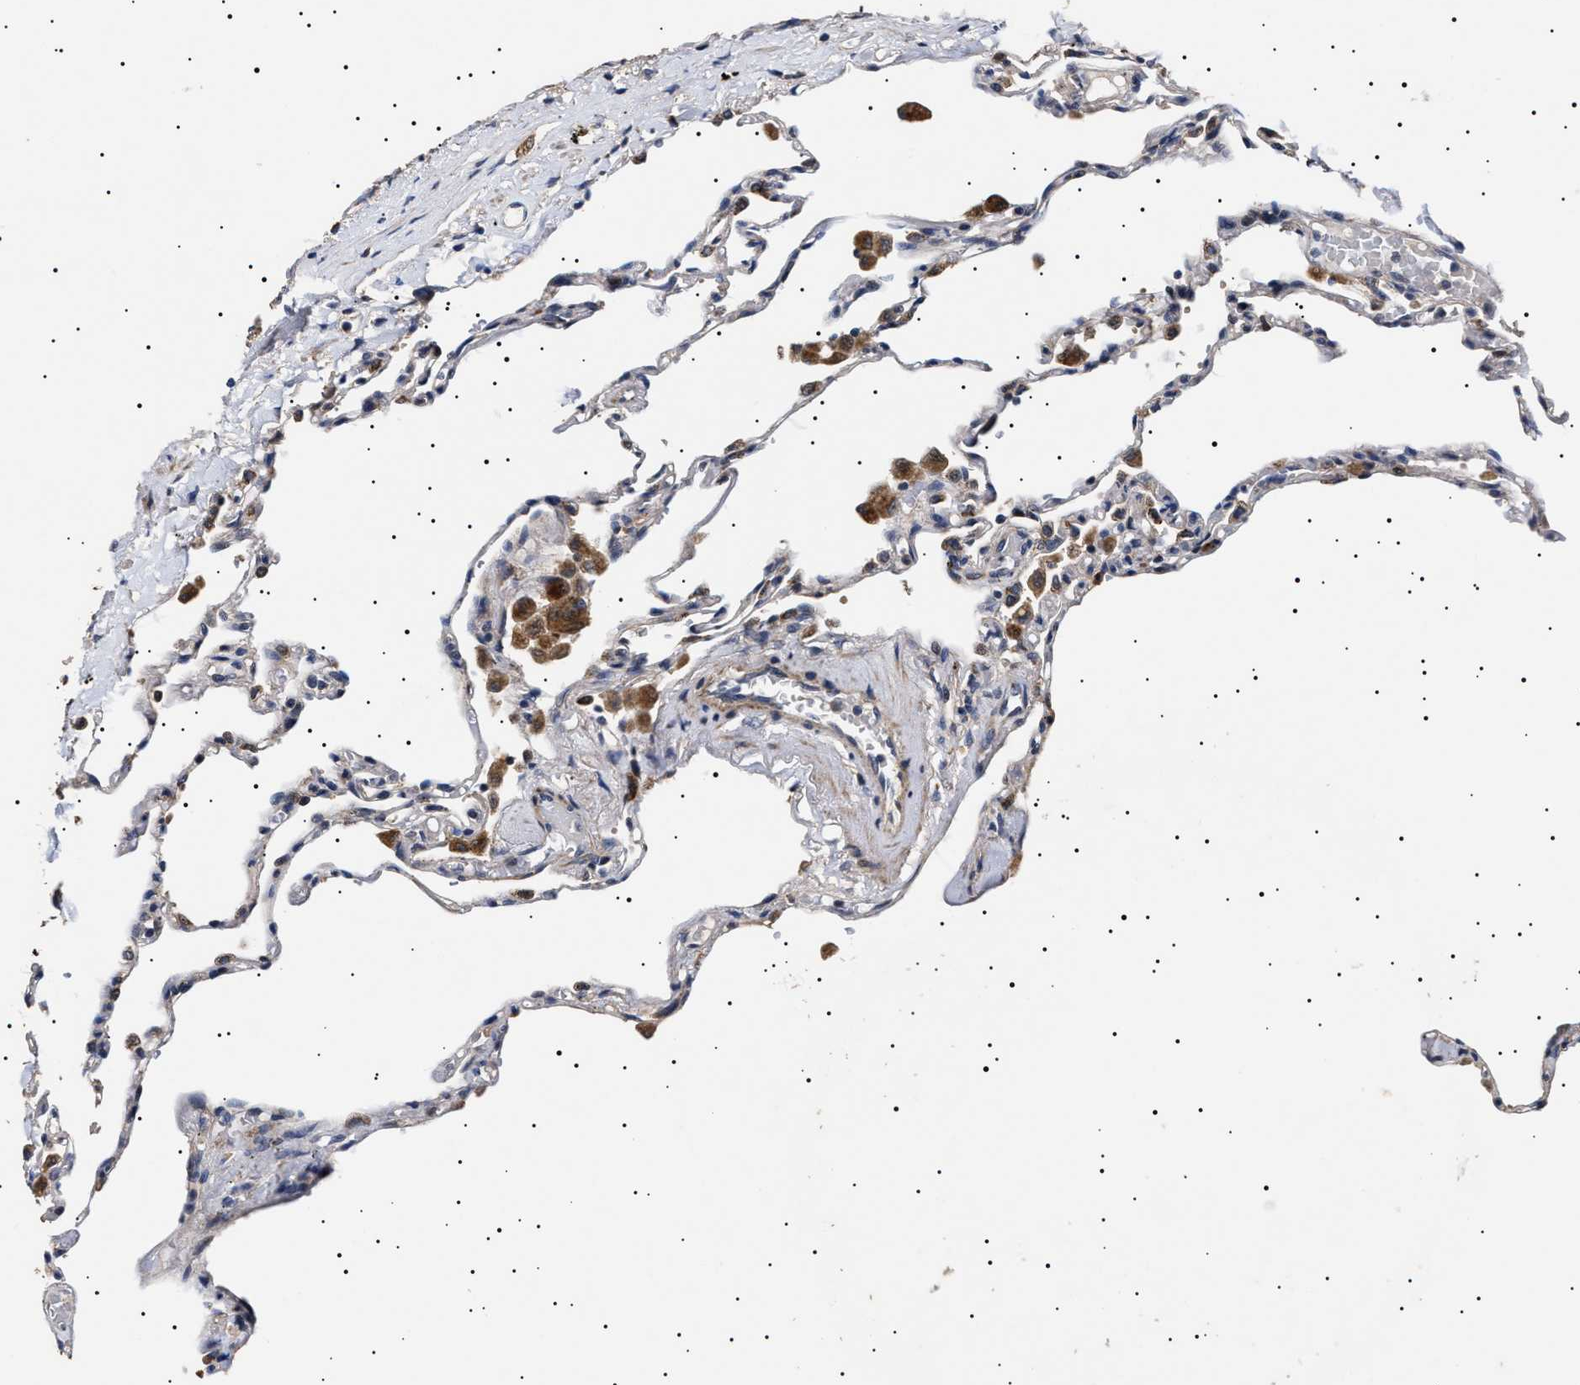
{"staining": {"intensity": "negative", "quantity": "none", "location": "none"}, "tissue": "lung", "cell_type": "Alveolar cells", "image_type": "normal", "snomed": [{"axis": "morphology", "description": "Normal tissue, NOS"}, {"axis": "topography", "description": "Lung"}], "caption": "A photomicrograph of human lung is negative for staining in alveolar cells.", "gene": "RAB34", "patient": {"sex": "male", "age": 59}}